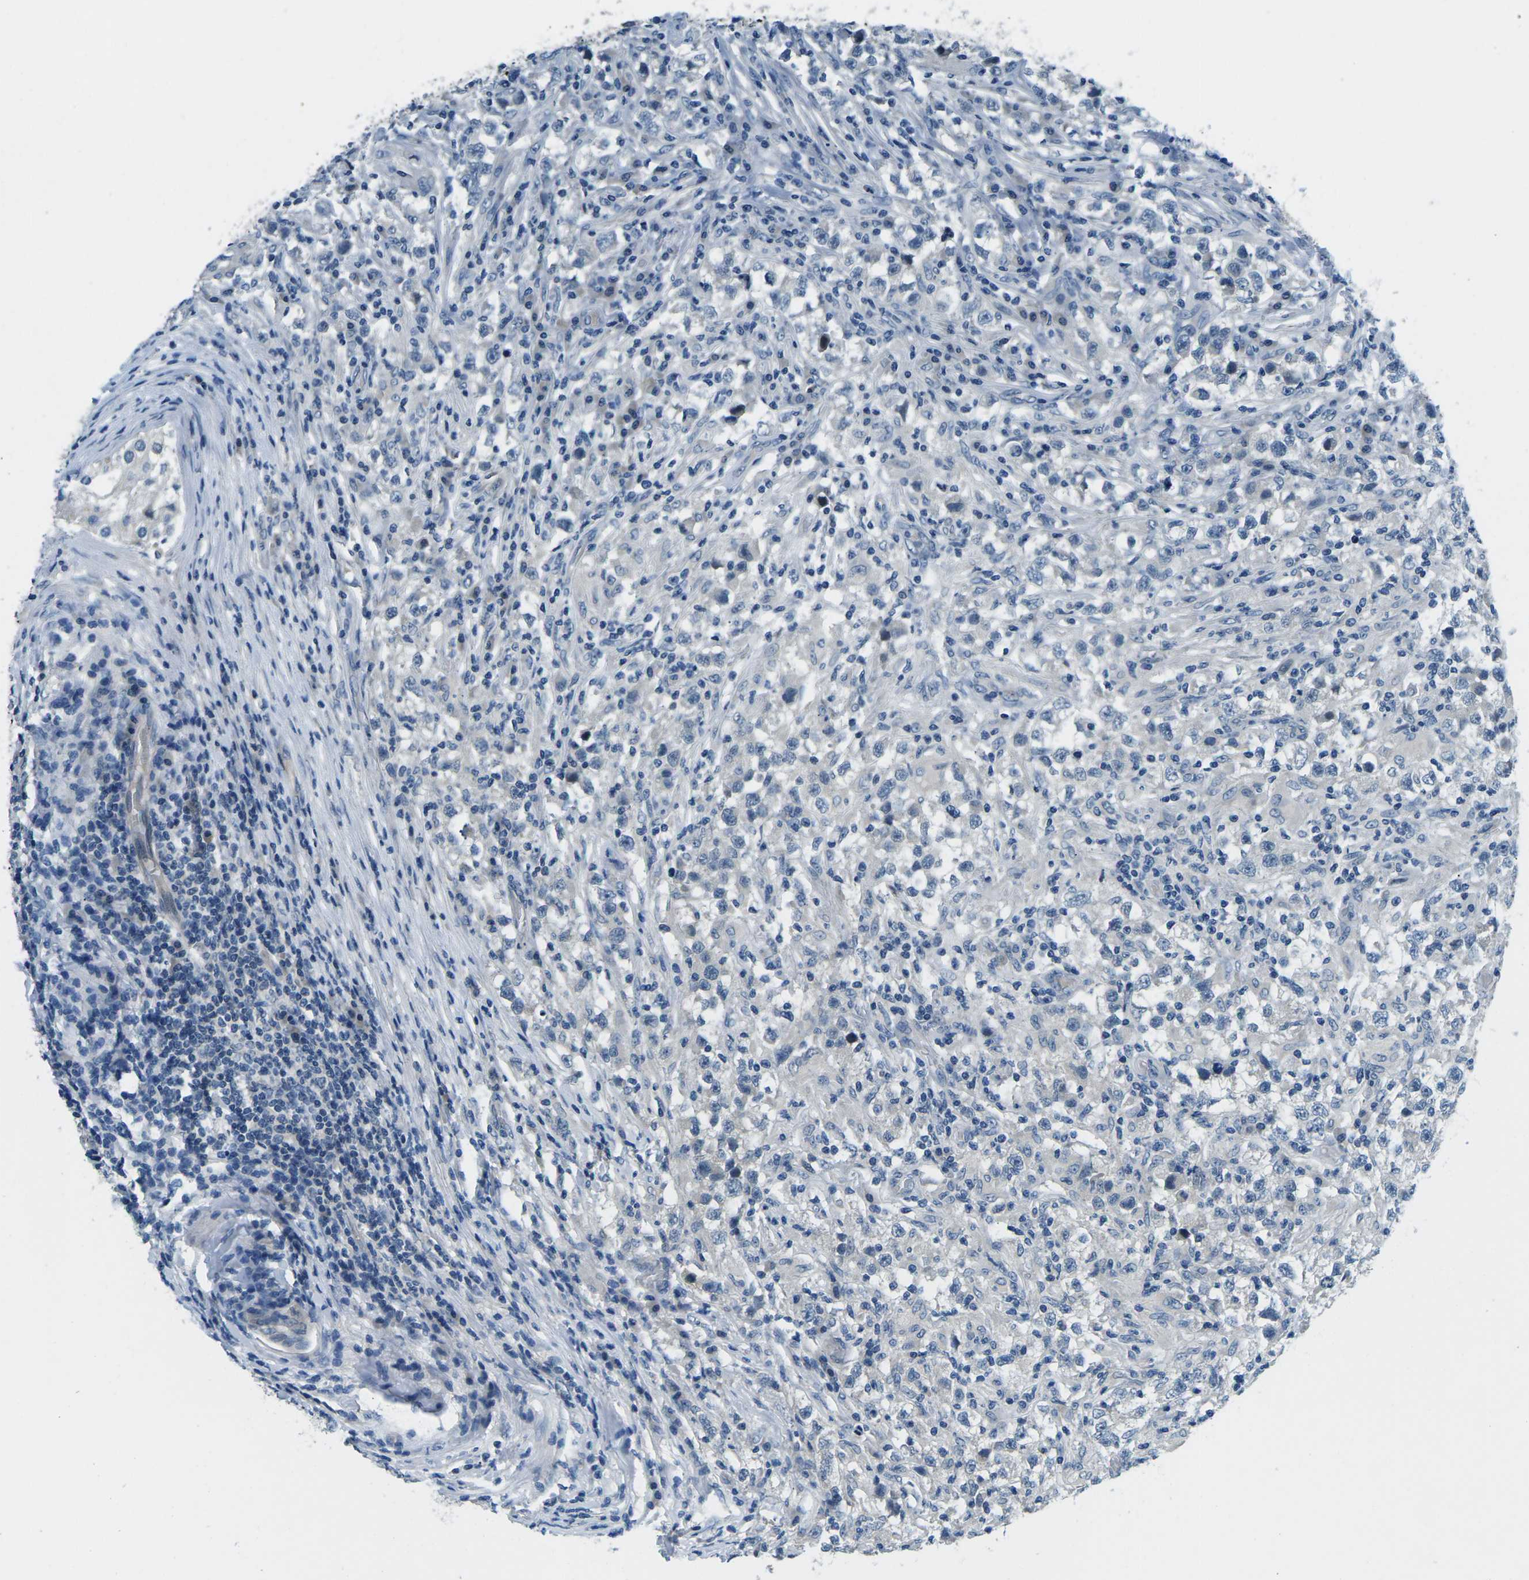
{"staining": {"intensity": "negative", "quantity": "none", "location": "none"}, "tissue": "testis cancer", "cell_type": "Tumor cells", "image_type": "cancer", "snomed": [{"axis": "morphology", "description": "Carcinoma, Embryonal, NOS"}, {"axis": "topography", "description": "Testis"}], "caption": "Tumor cells are negative for brown protein staining in embryonal carcinoma (testis).", "gene": "CTNND1", "patient": {"sex": "male", "age": 21}}